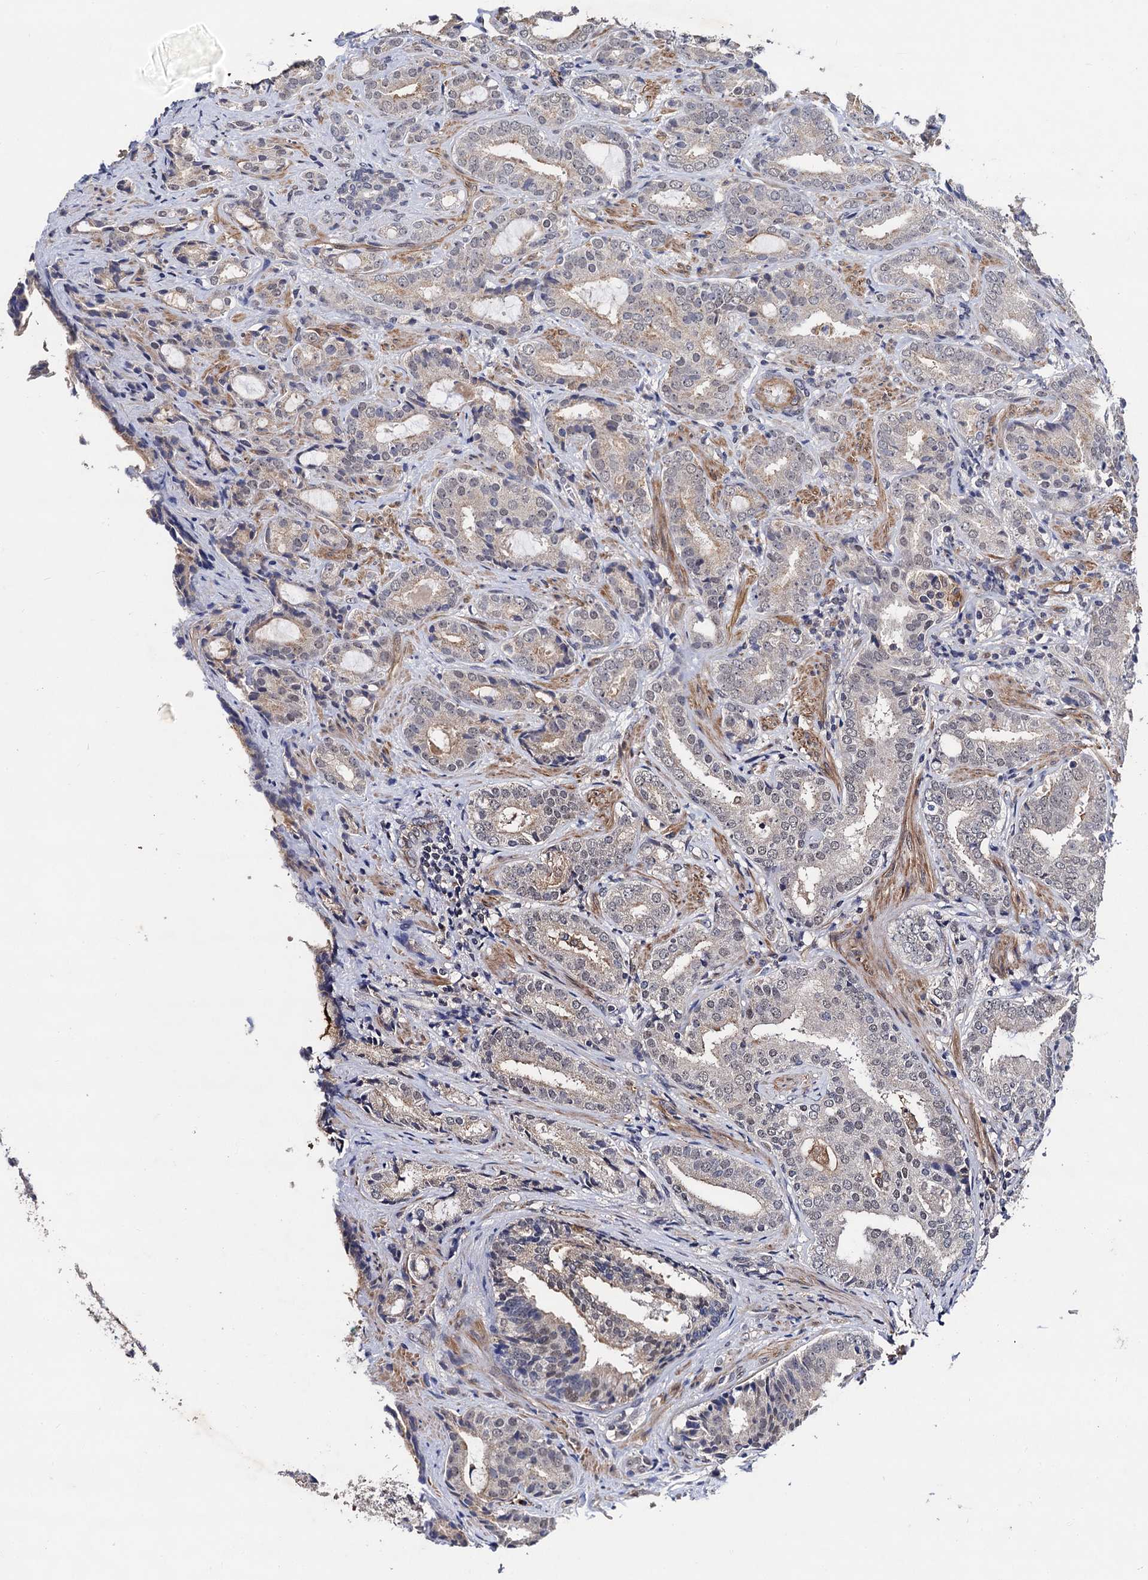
{"staining": {"intensity": "negative", "quantity": "none", "location": "none"}, "tissue": "prostate cancer", "cell_type": "Tumor cells", "image_type": "cancer", "snomed": [{"axis": "morphology", "description": "Adenocarcinoma, High grade"}, {"axis": "topography", "description": "Prostate"}], "caption": "Protein analysis of prostate cancer (adenocarcinoma (high-grade)) displays no significant staining in tumor cells. (DAB (3,3'-diaminobenzidine) immunohistochemistry visualized using brightfield microscopy, high magnification).", "gene": "PPTC7", "patient": {"sex": "male", "age": 63}}